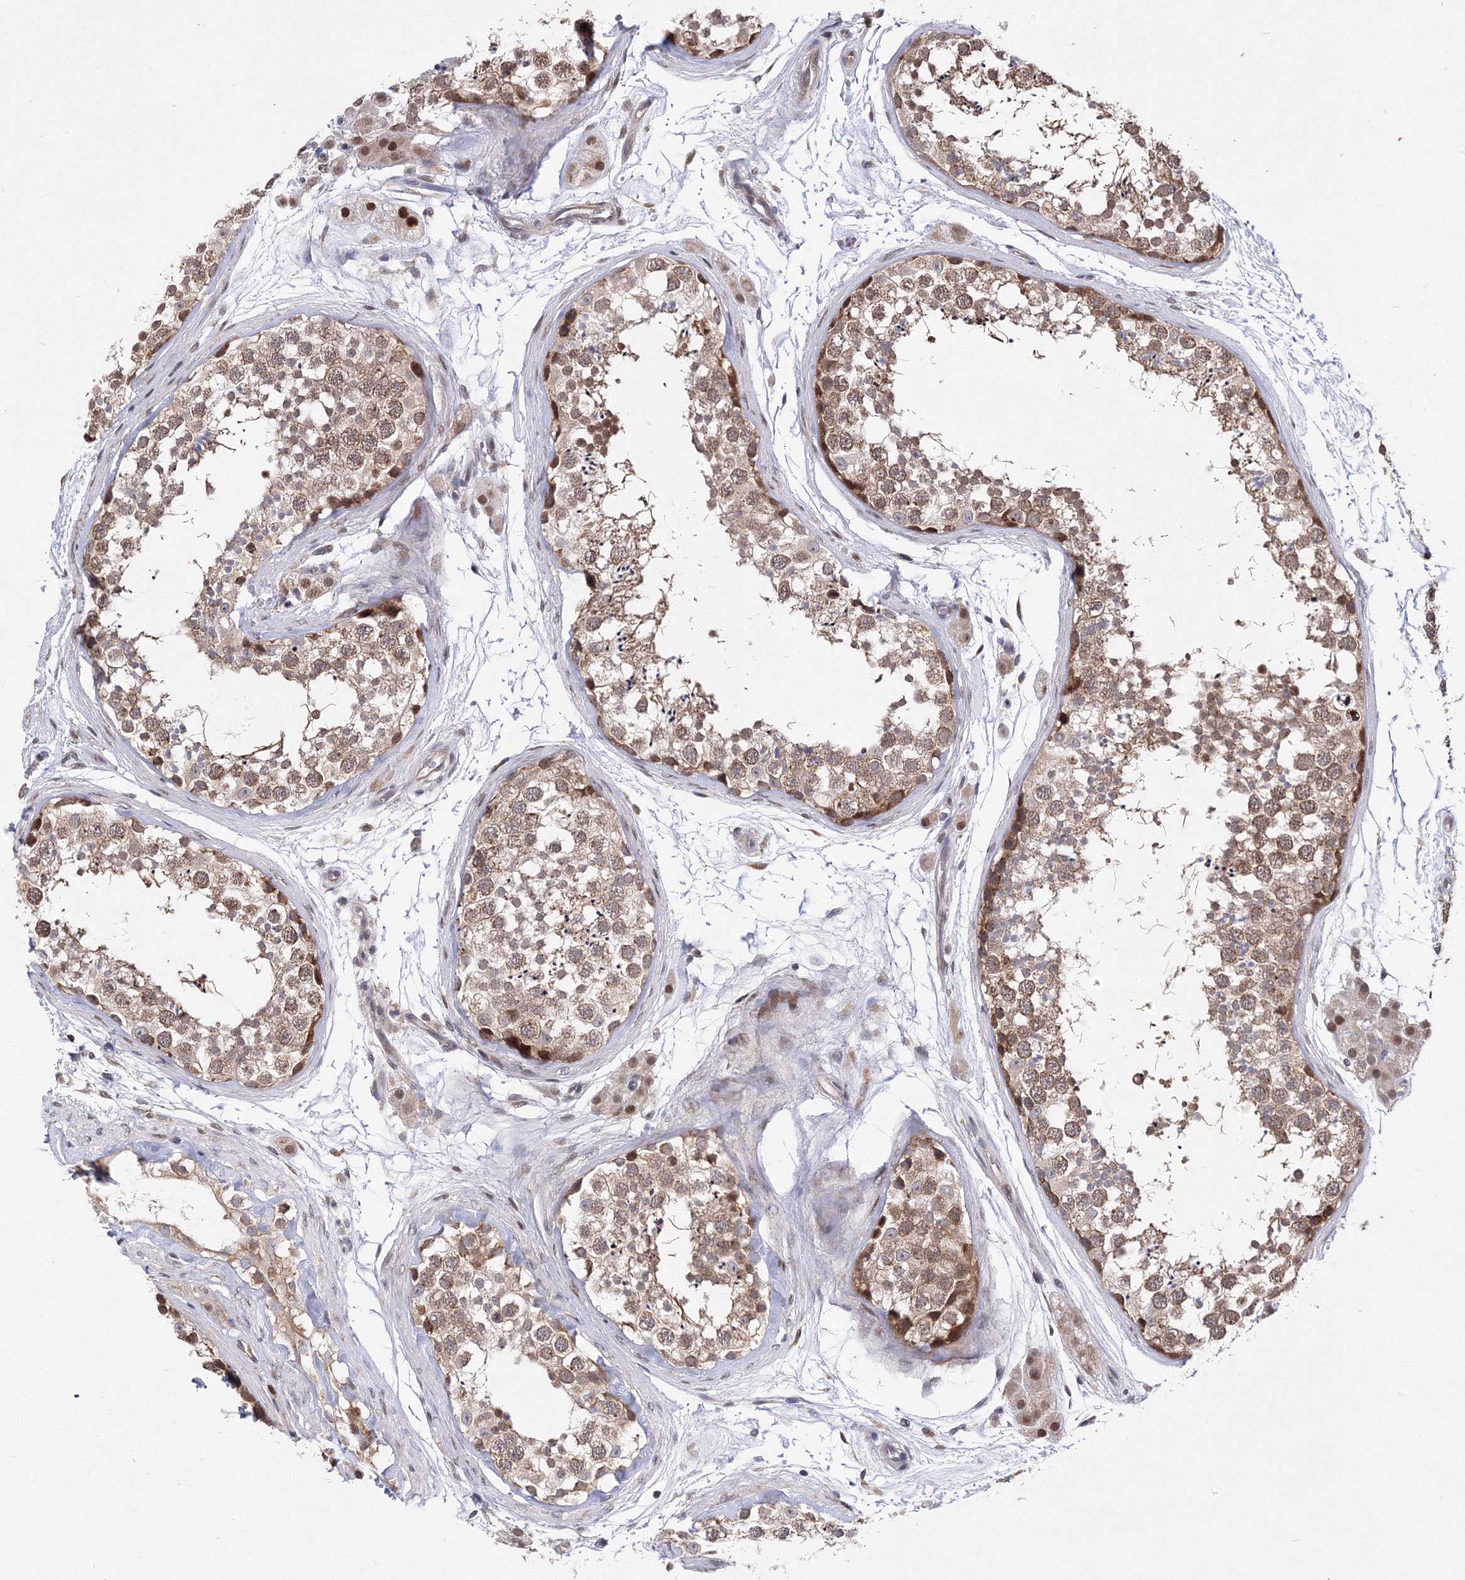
{"staining": {"intensity": "moderate", "quantity": ">75%", "location": "cytoplasmic/membranous,nuclear"}, "tissue": "testis", "cell_type": "Cells in seminiferous ducts", "image_type": "normal", "snomed": [{"axis": "morphology", "description": "Normal tissue, NOS"}, {"axis": "topography", "description": "Testis"}], "caption": "An image showing moderate cytoplasmic/membranous,nuclear positivity in about >75% of cells in seminiferous ducts in benign testis, as visualized by brown immunohistochemical staining.", "gene": "GPN1", "patient": {"sex": "male", "age": 56}}